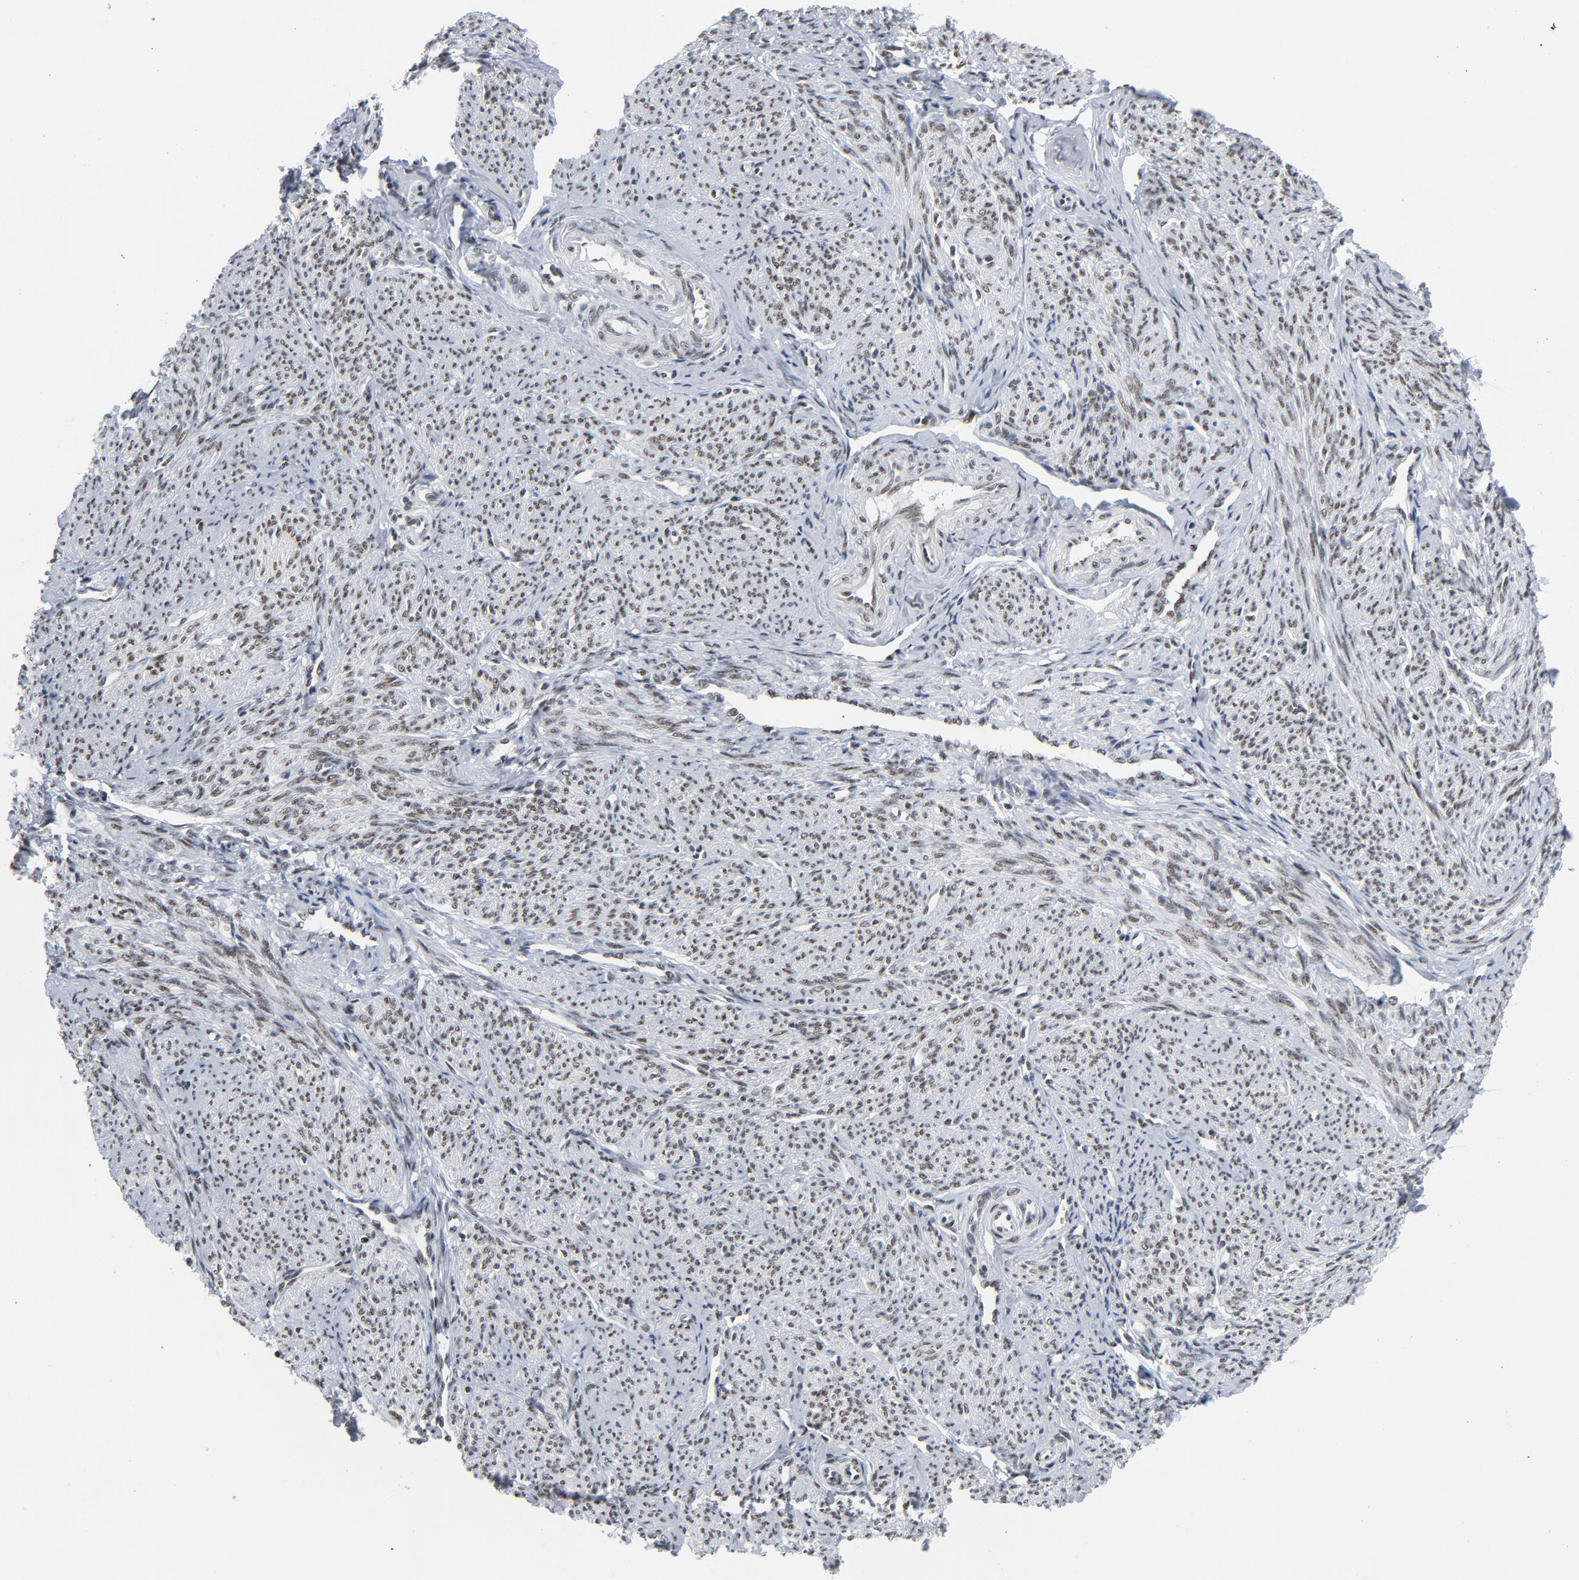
{"staining": {"intensity": "moderate", "quantity": ">75%", "location": "nuclear"}, "tissue": "smooth muscle", "cell_type": "Smooth muscle cells", "image_type": "normal", "snomed": [{"axis": "morphology", "description": "Normal tissue, NOS"}, {"axis": "topography", "description": "Smooth muscle"}], "caption": "Immunohistochemistry (IHC) photomicrograph of unremarkable smooth muscle: smooth muscle stained using immunohistochemistry reveals medium levels of moderate protein expression localized specifically in the nuclear of smooth muscle cells, appearing as a nuclear brown color.", "gene": "CSTF2", "patient": {"sex": "female", "age": 65}}